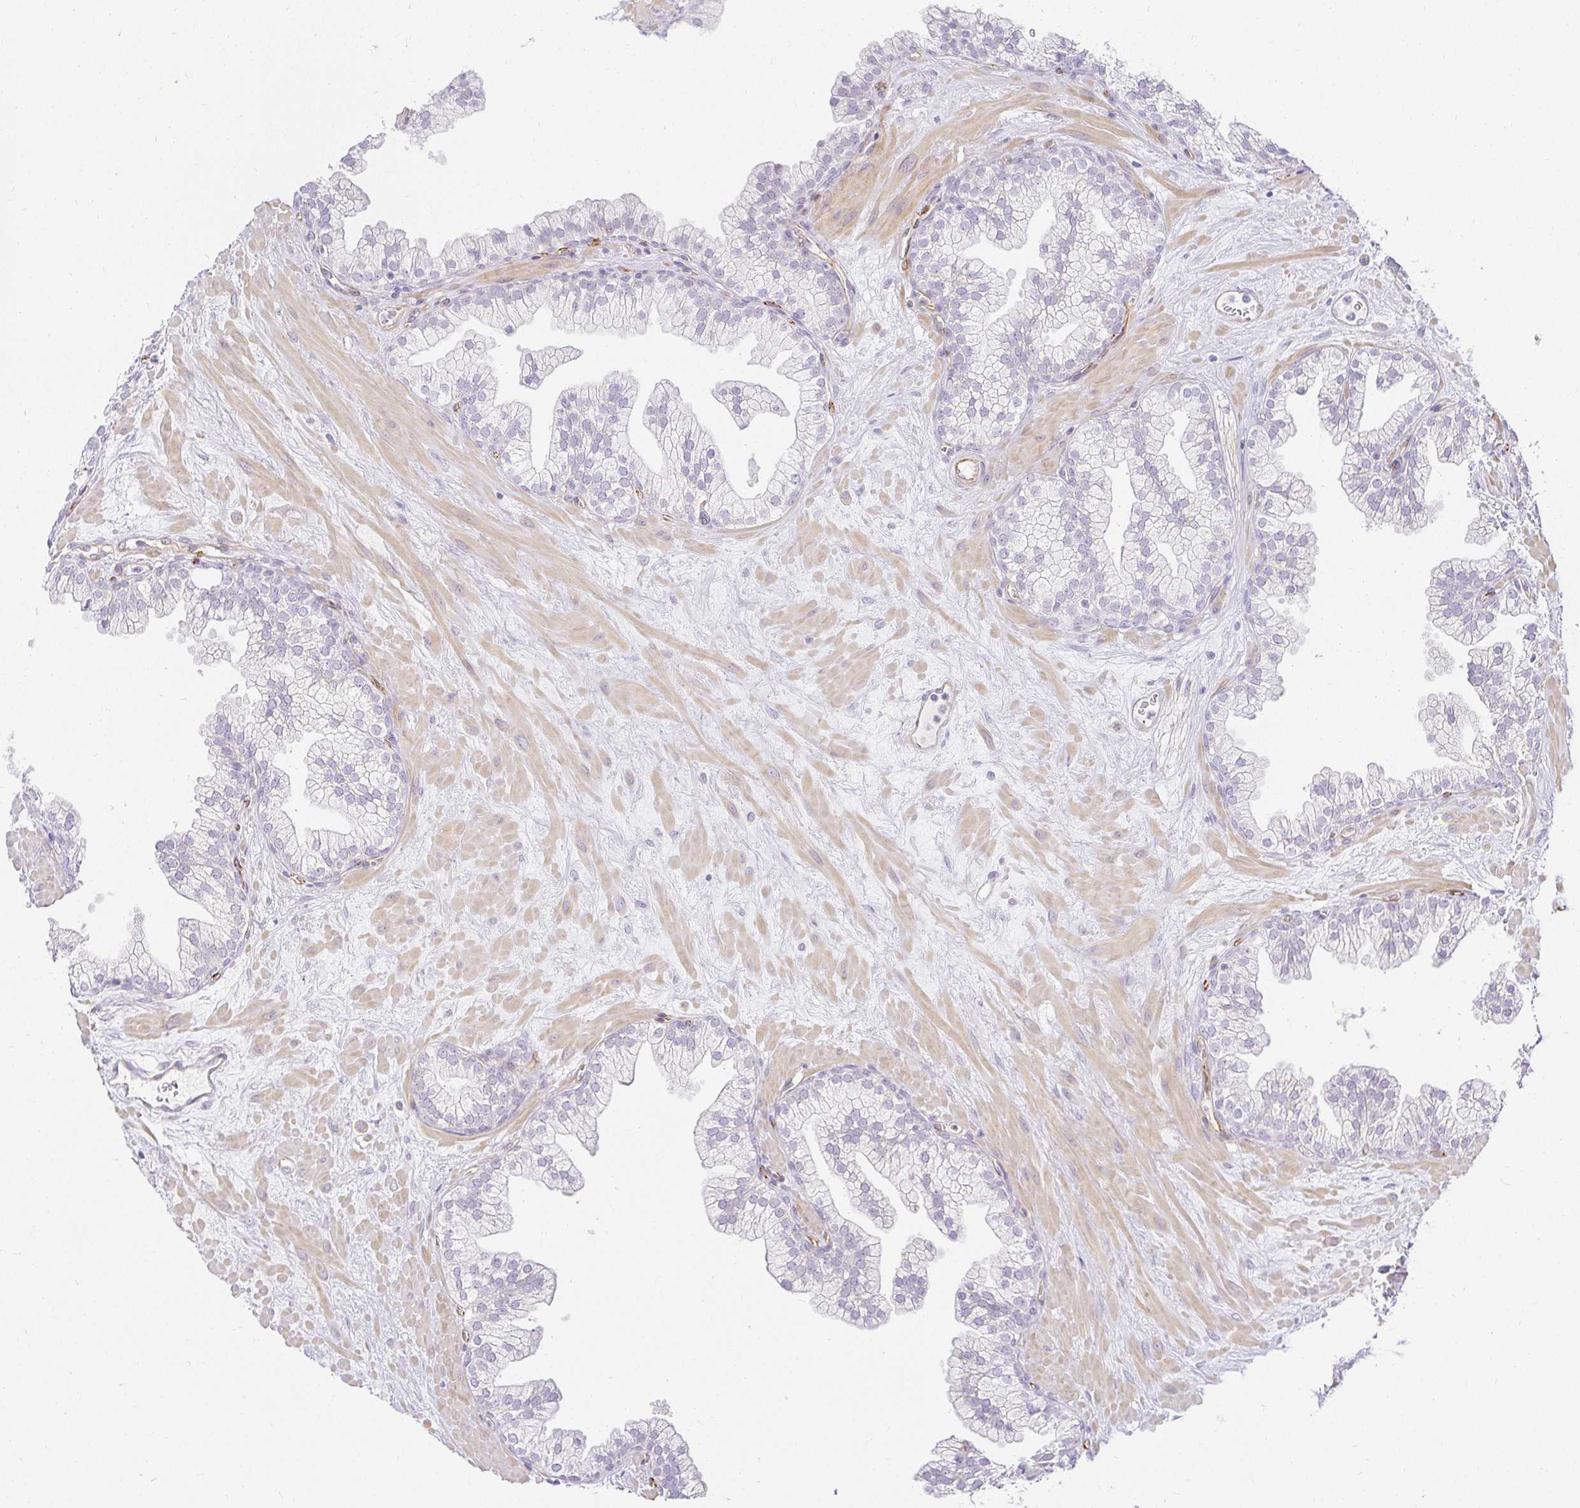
{"staining": {"intensity": "negative", "quantity": "none", "location": "none"}, "tissue": "prostate", "cell_type": "Glandular cells", "image_type": "normal", "snomed": [{"axis": "morphology", "description": "Normal tissue, NOS"}, {"axis": "topography", "description": "Prostate"}, {"axis": "topography", "description": "Peripheral nerve tissue"}], "caption": "Immunohistochemistry image of unremarkable prostate stained for a protein (brown), which reveals no expression in glandular cells.", "gene": "ACAN", "patient": {"sex": "male", "age": 61}}